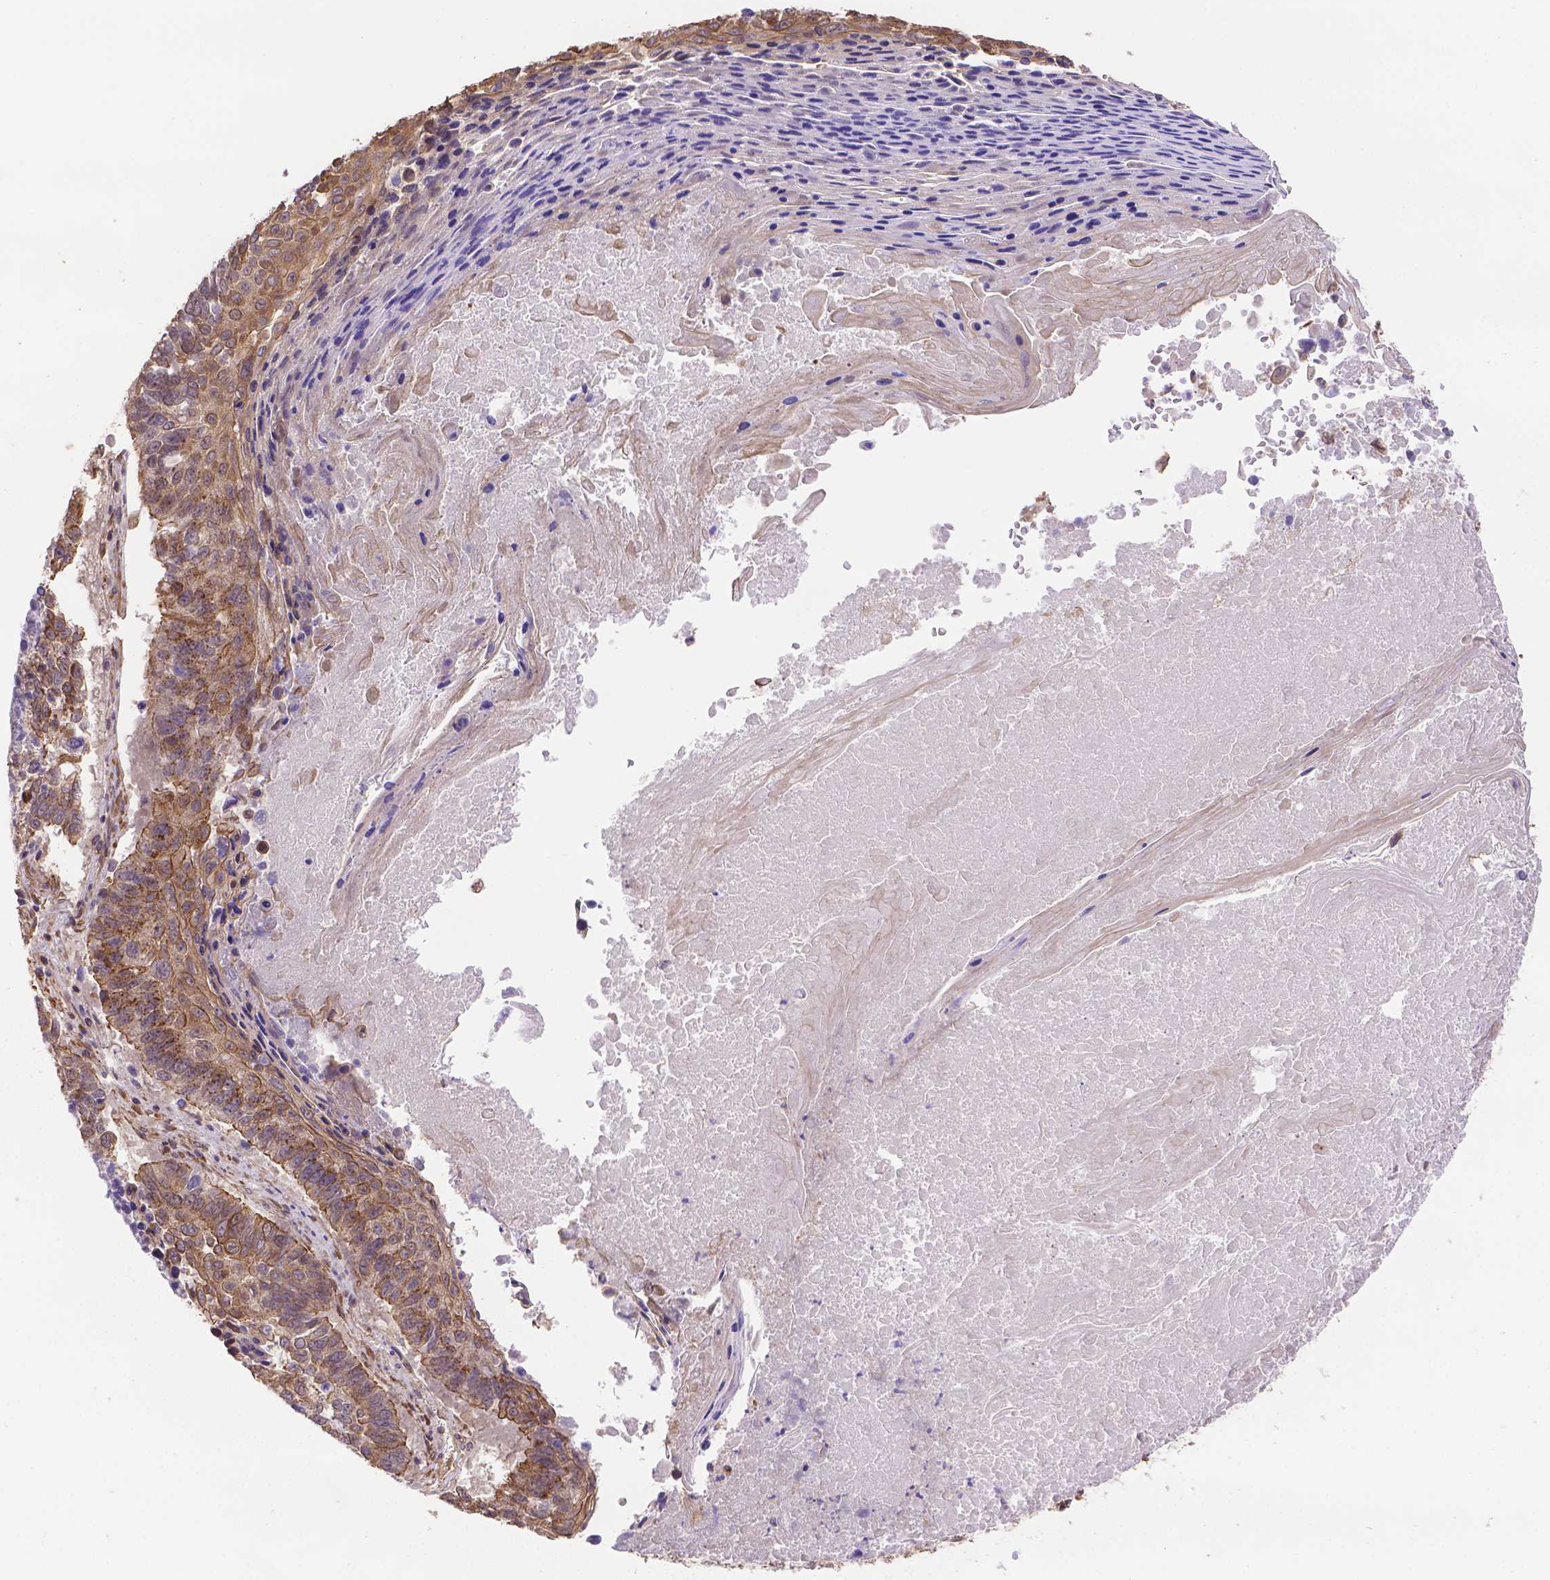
{"staining": {"intensity": "moderate", "quantity": ">75%", "location": "cytoplasmic/membranous"}, "tissue": "lung cancer", "cell_type": "Tumor cells", "image_type": "cancer", "snomed": [{"axis": "morphology", "description": "Squamous cell carcinoma, NOS"}, {"axis": "topography", "description": "Lung"}], "caption": "Immunohistochemistry (IHC) (DAB (3,3'-diaminobenzidine)) staining of lung cancer displays moderate cytoplasmic/membranous protein expression in about >75% of tumor cells.", "gene": "YAP1", "patient": {"sex": "male", "age": 73}}